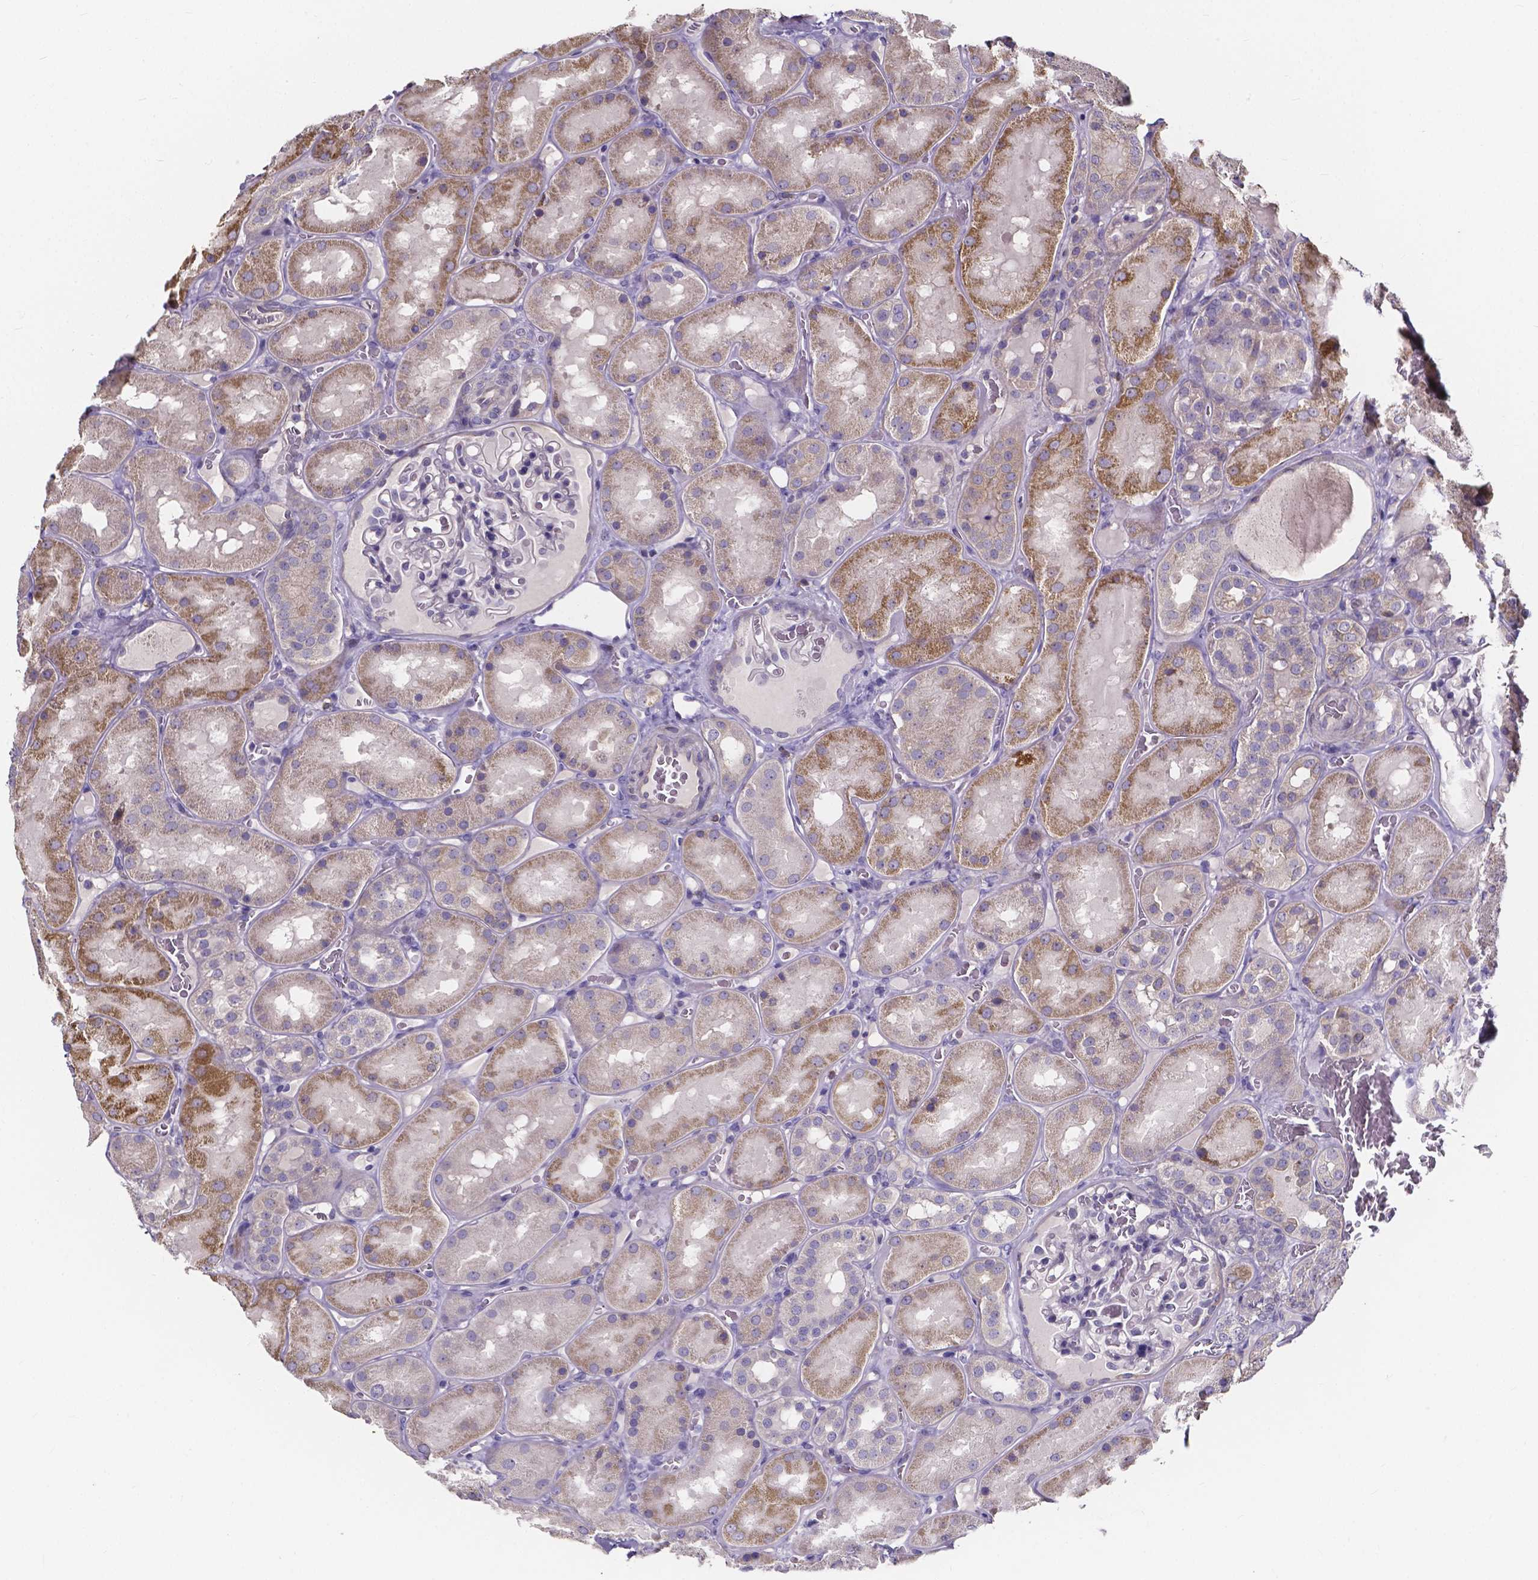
{"staining": {"intensity": "negative", "quantity": "none", "location": "none"}, "tissue": "kidney", "cell_type": "Cells in glomeruli", "image_type": "normal", "snomed": [{"axis": "morphology", "description": "Normal tissue, NOS"}, {"axis": "topography", "description": "Kidney"}], "caption": "Kidney stained for a protein using immunohistochemistry (IHC) reveals no positivity cells in glomeruli.", "gene": "THEMIS", "patient": {"sex": "male", "age": 73}}